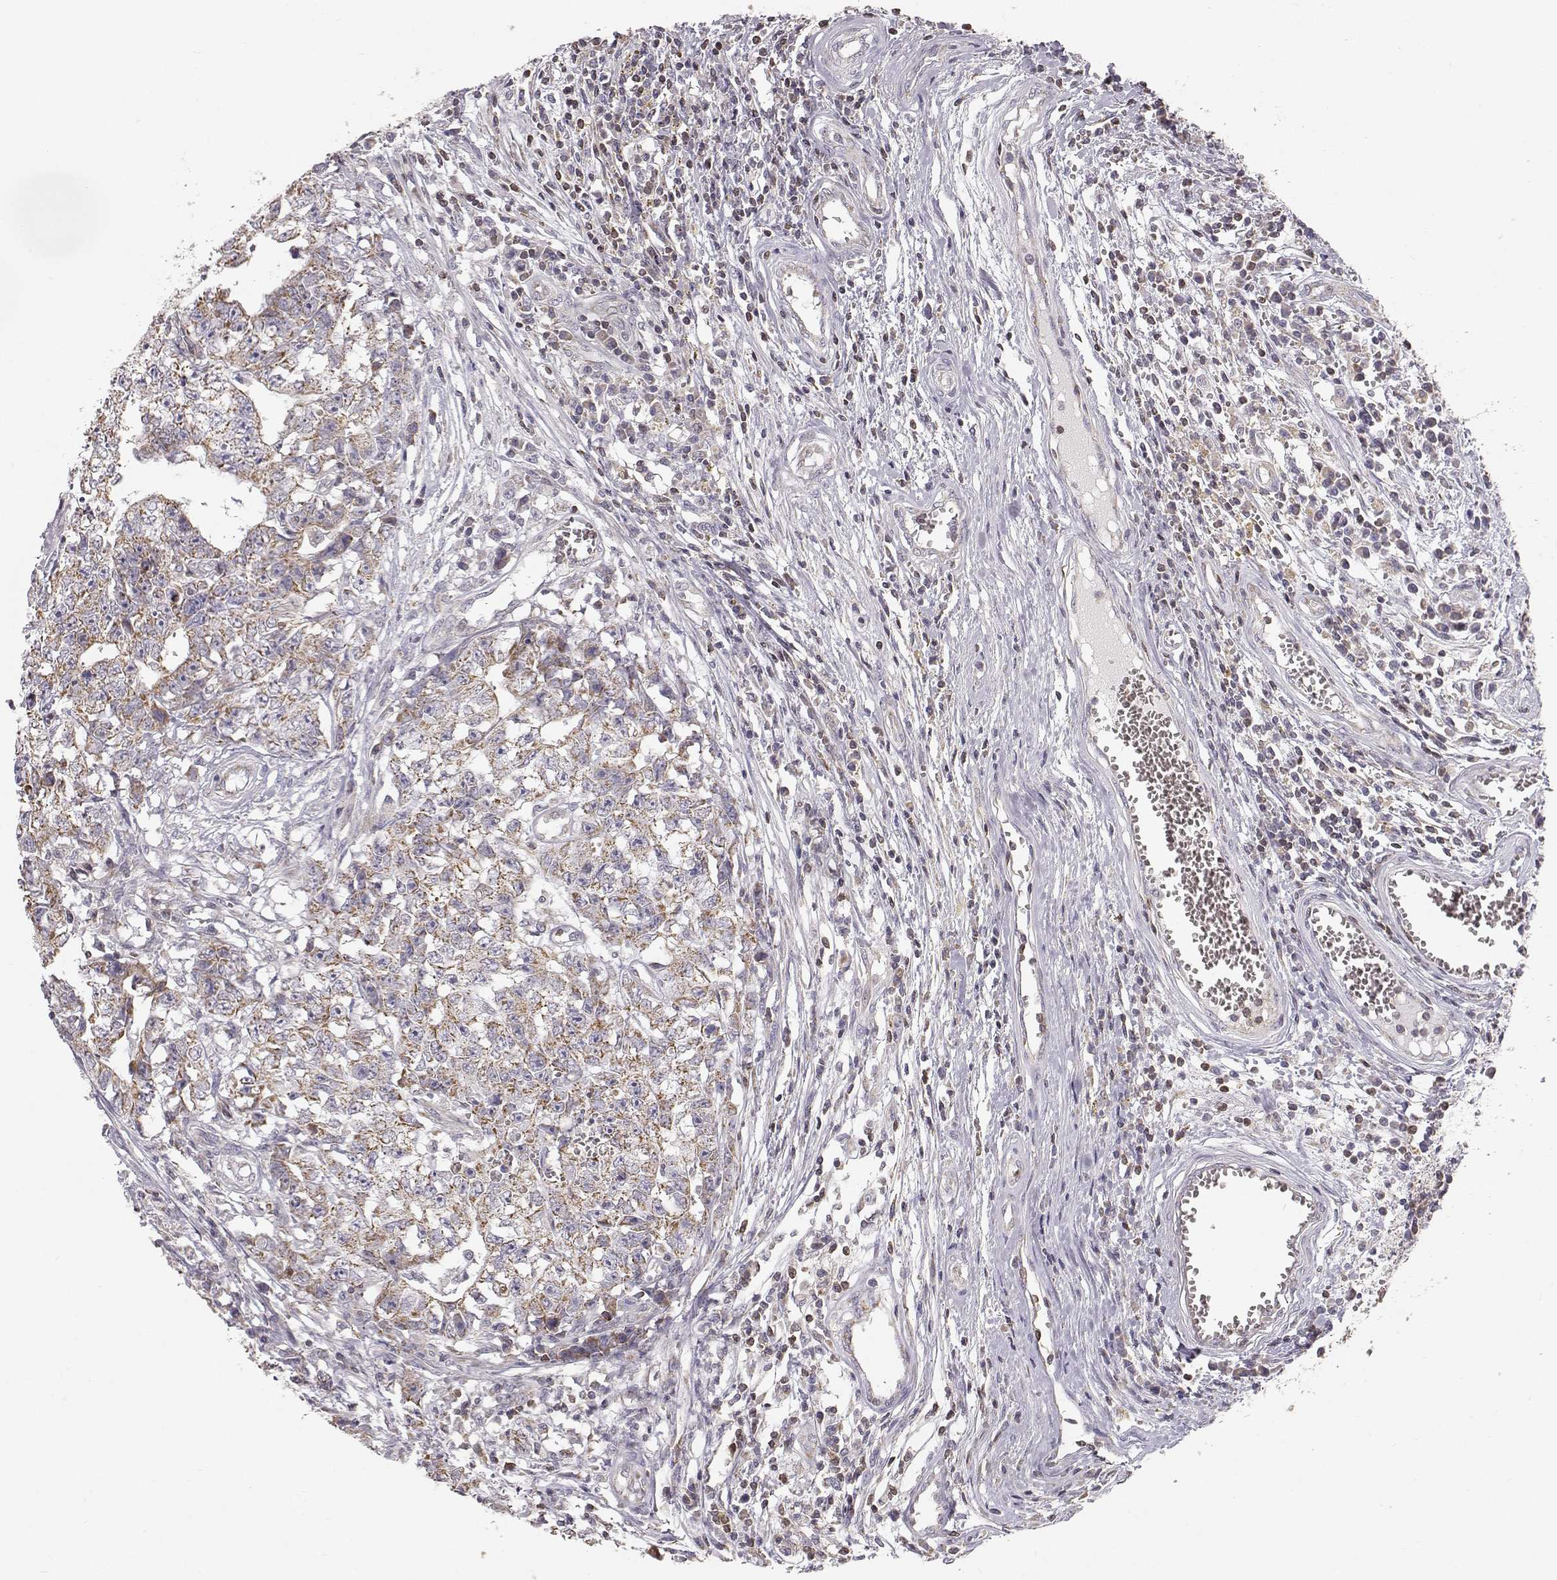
{"staining": {"intensity": "strong", "quantity": ">75%", "location": "cytoplasmic/membranous"}, "tissue": "testis cancer", "cell_type": "Tumor cells", "image_type": "cancer", "snomed": [{"axis": "morphology", "description": "Carcinoma, Embryonal, NOS"}, {"axis": "topography", "description": "Testis"}], "caption": "Testis cancer (embryonal carcinoma) was stained to show a protein in brown. There is high levels of strong cytoplasmic/membranous expression in about >75% of tumor cells. The staining is performed using DAB brown chromogen to label protein expression. The nuclei are counter-stained blue using hematoxylin.", "gene": "GRAP2", "patient": {"sex": "male", "age": 36}}